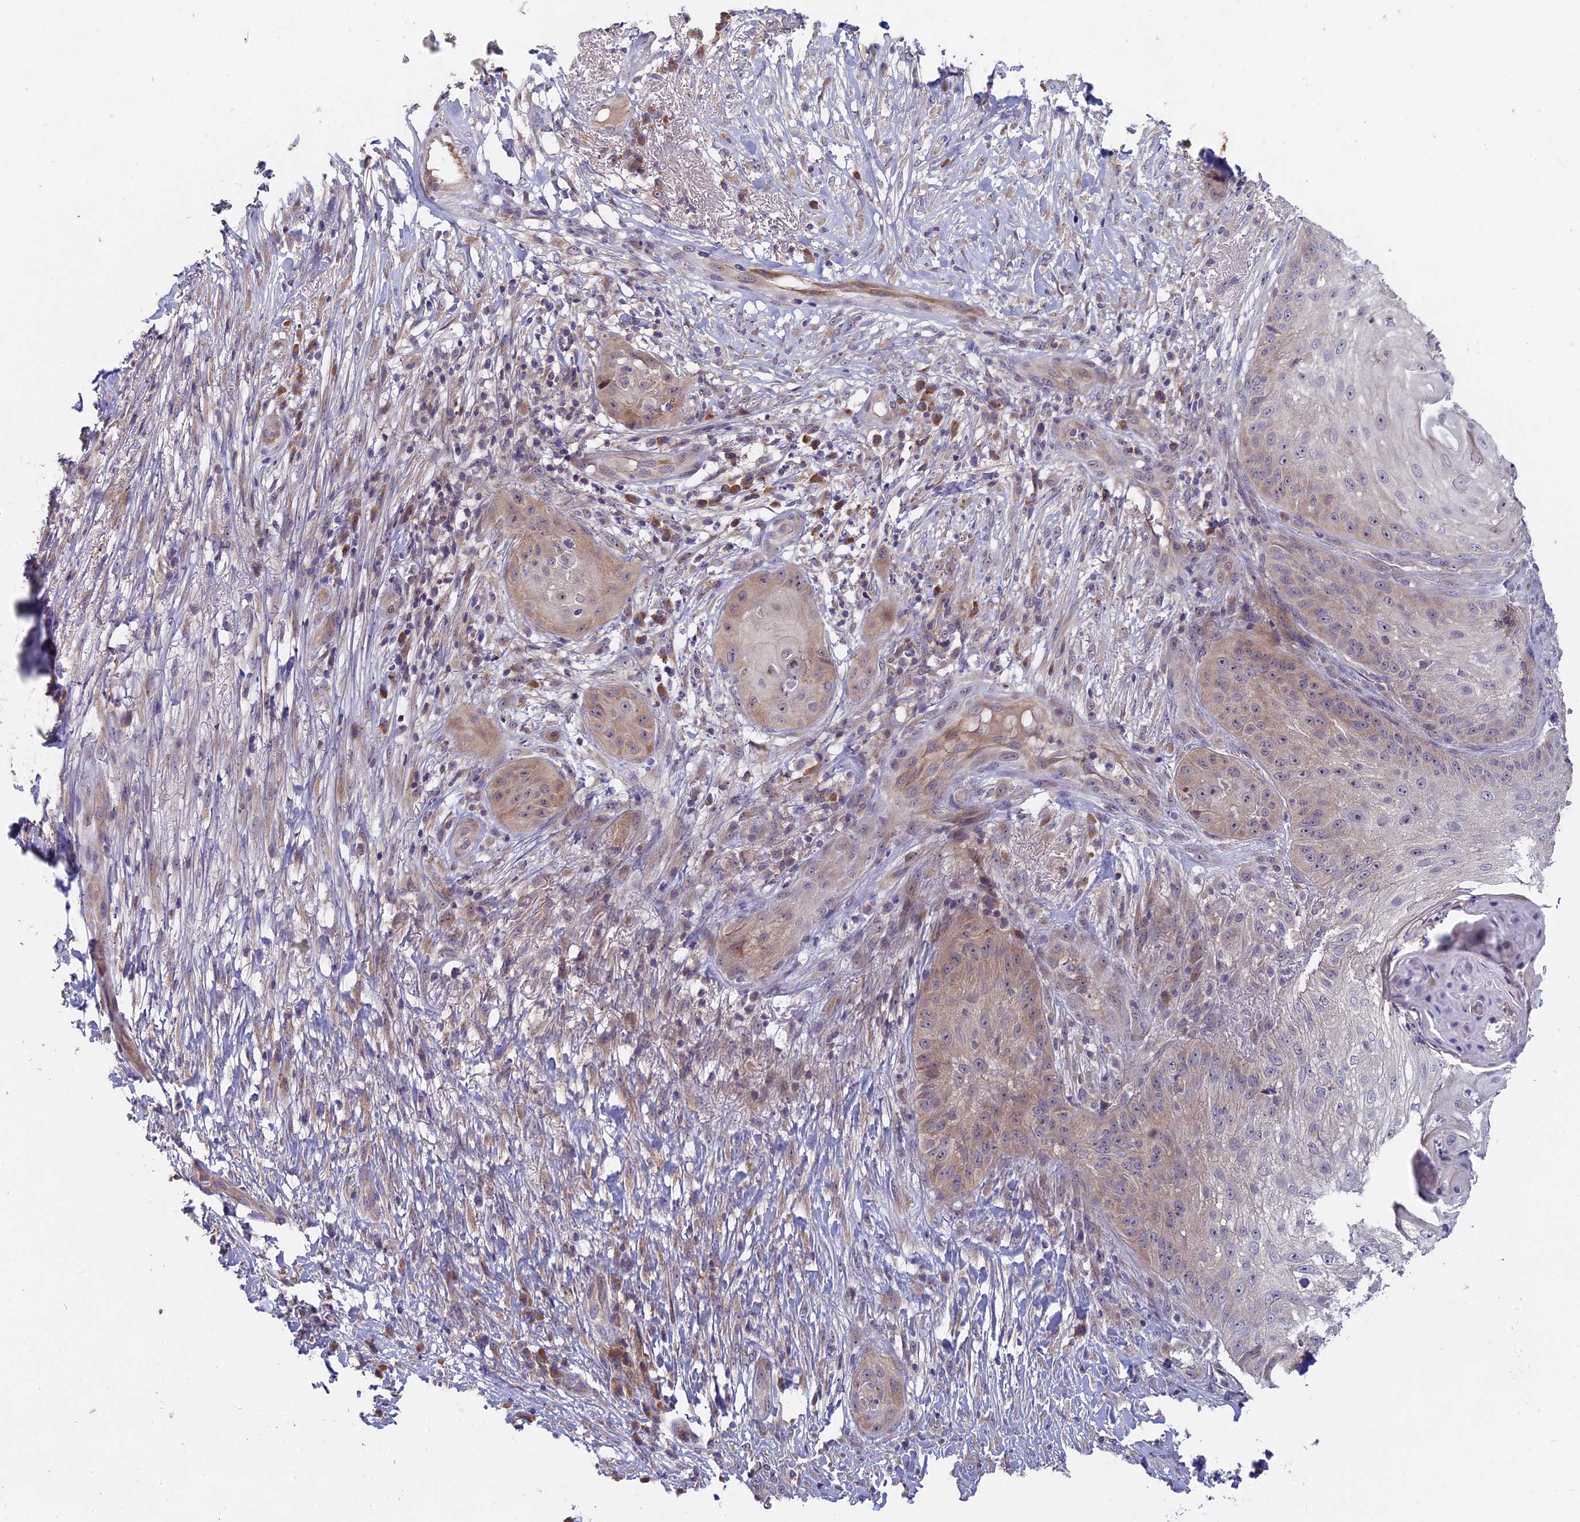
{"staining": {"intensity": "weak", "quantity": "<25%", "location": "cytoplasmic/membranous"}, "tissue": "skin cancer", "cell_type": "Tumor cells", "image_type": "cancer", "snomed": [{"axis": "morphology", "description": "Squamous cell carcinoma, NOS"}, {"axis": "topography", "description": "Skin"}], "caption": "Immunohistochemical staining of skin cancer (squamous cell carcinoma) exhibits no significant staining in tumor cells.", "gene": "TENT4B", "patient": {"sex": "male", "age": 70}}